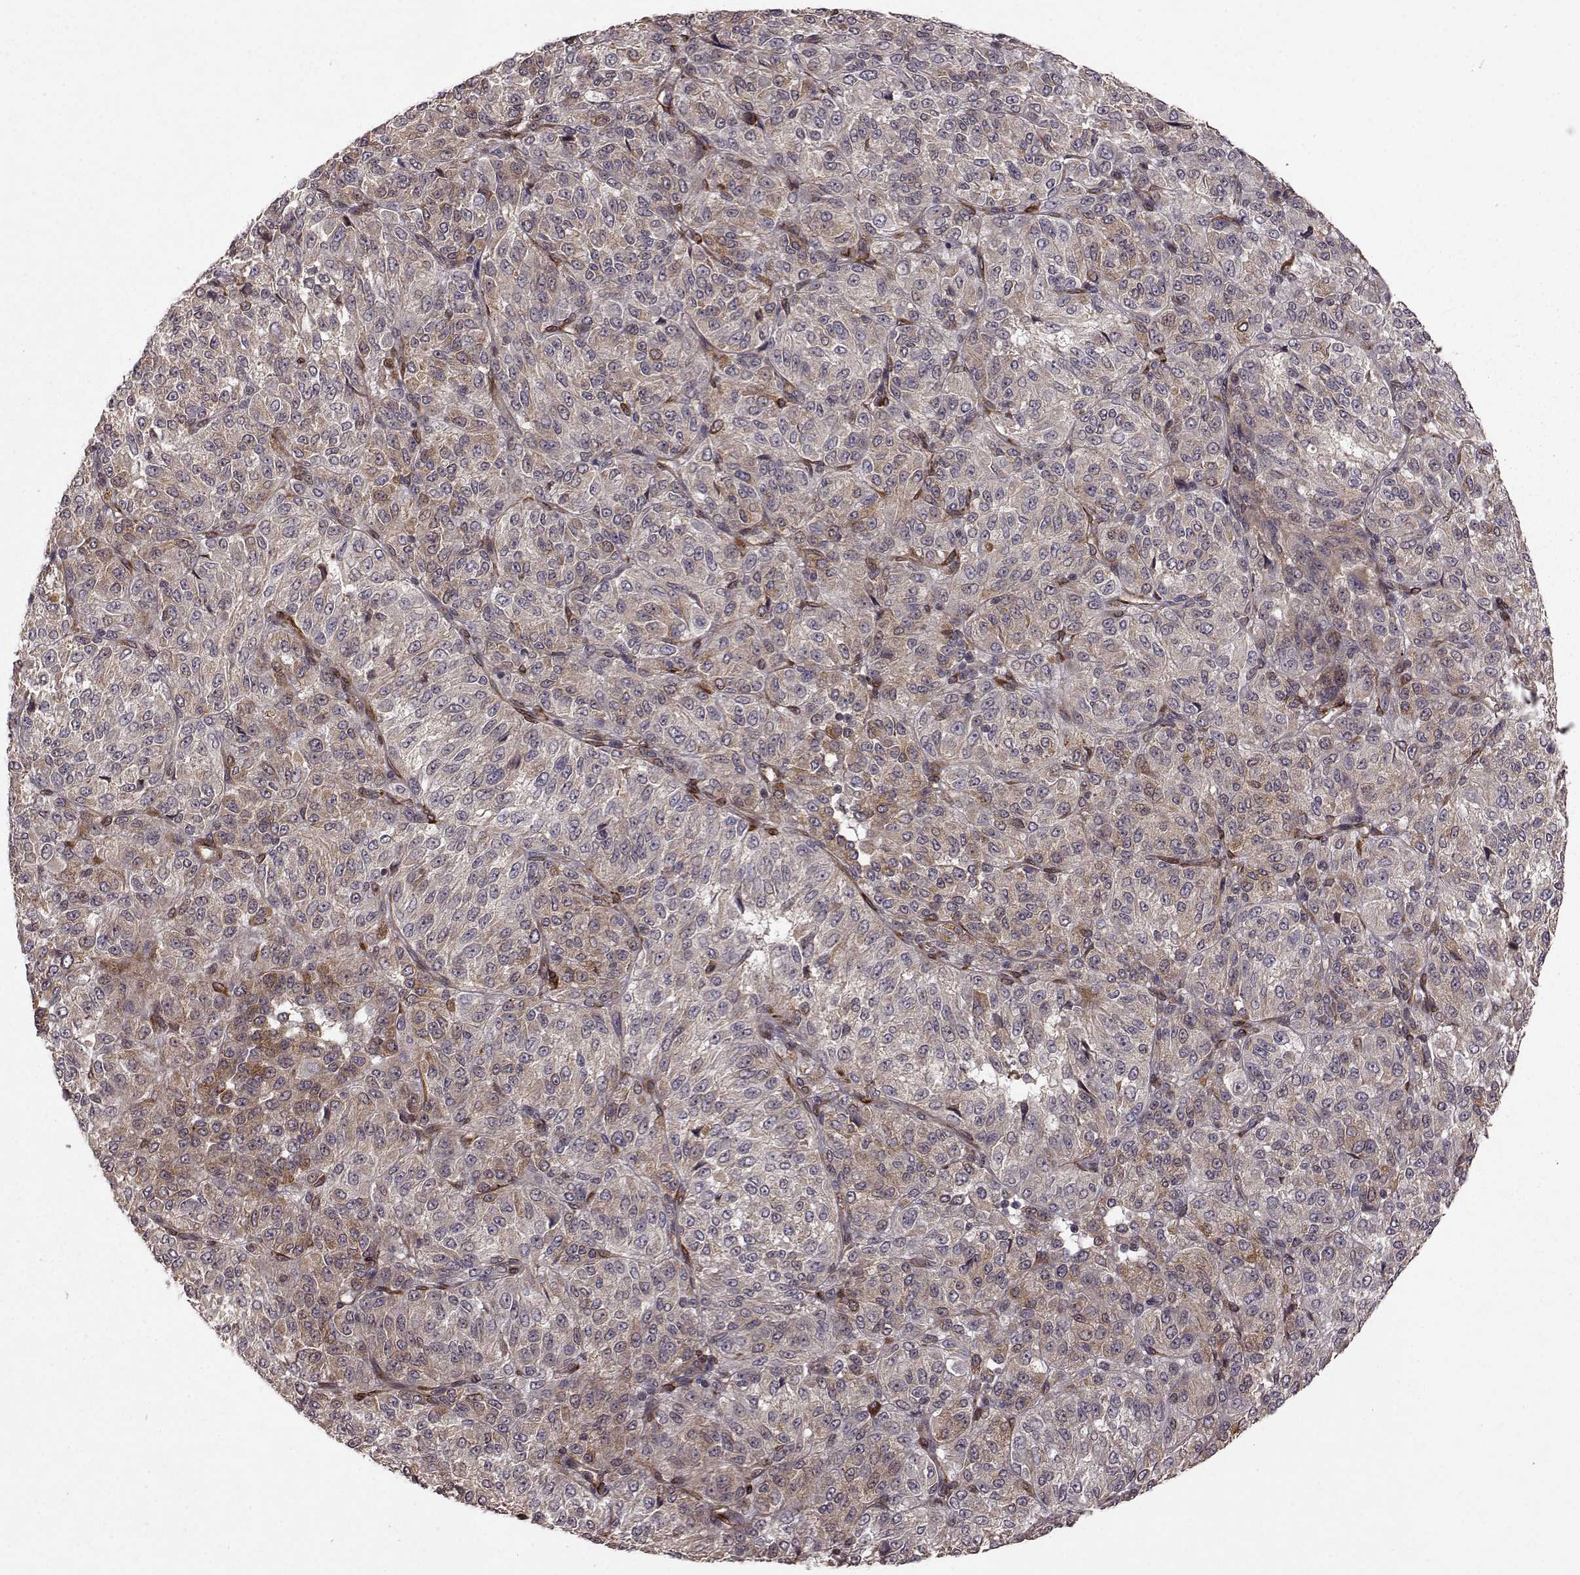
{"staining": {"intensity": "weak", "quantity": "25%-75%", "location": "cytoplasmic/membranous"}, "tissue": "melanoma", "cell_type": "Tumor cells", "image_type": "cancer", "snomed": [{"axis": "morphology", "description": "Malignant melanoma, Metastatic site"}, {"axis": "topography", "description": "Brain"}], "caption": "Immunohistochemistry (IHC) micrograph of neoplastic tissue: malignant melanoma (metastatic site) stained using IHC displays low levels of weak protein expression localized specifically in the cytoplasmic/membranous of tumor cells, appearing as a cytoplasmic/membranous brown color.", "gene": "FSTL1", "patient": {"sex": "female", "age": 56}}